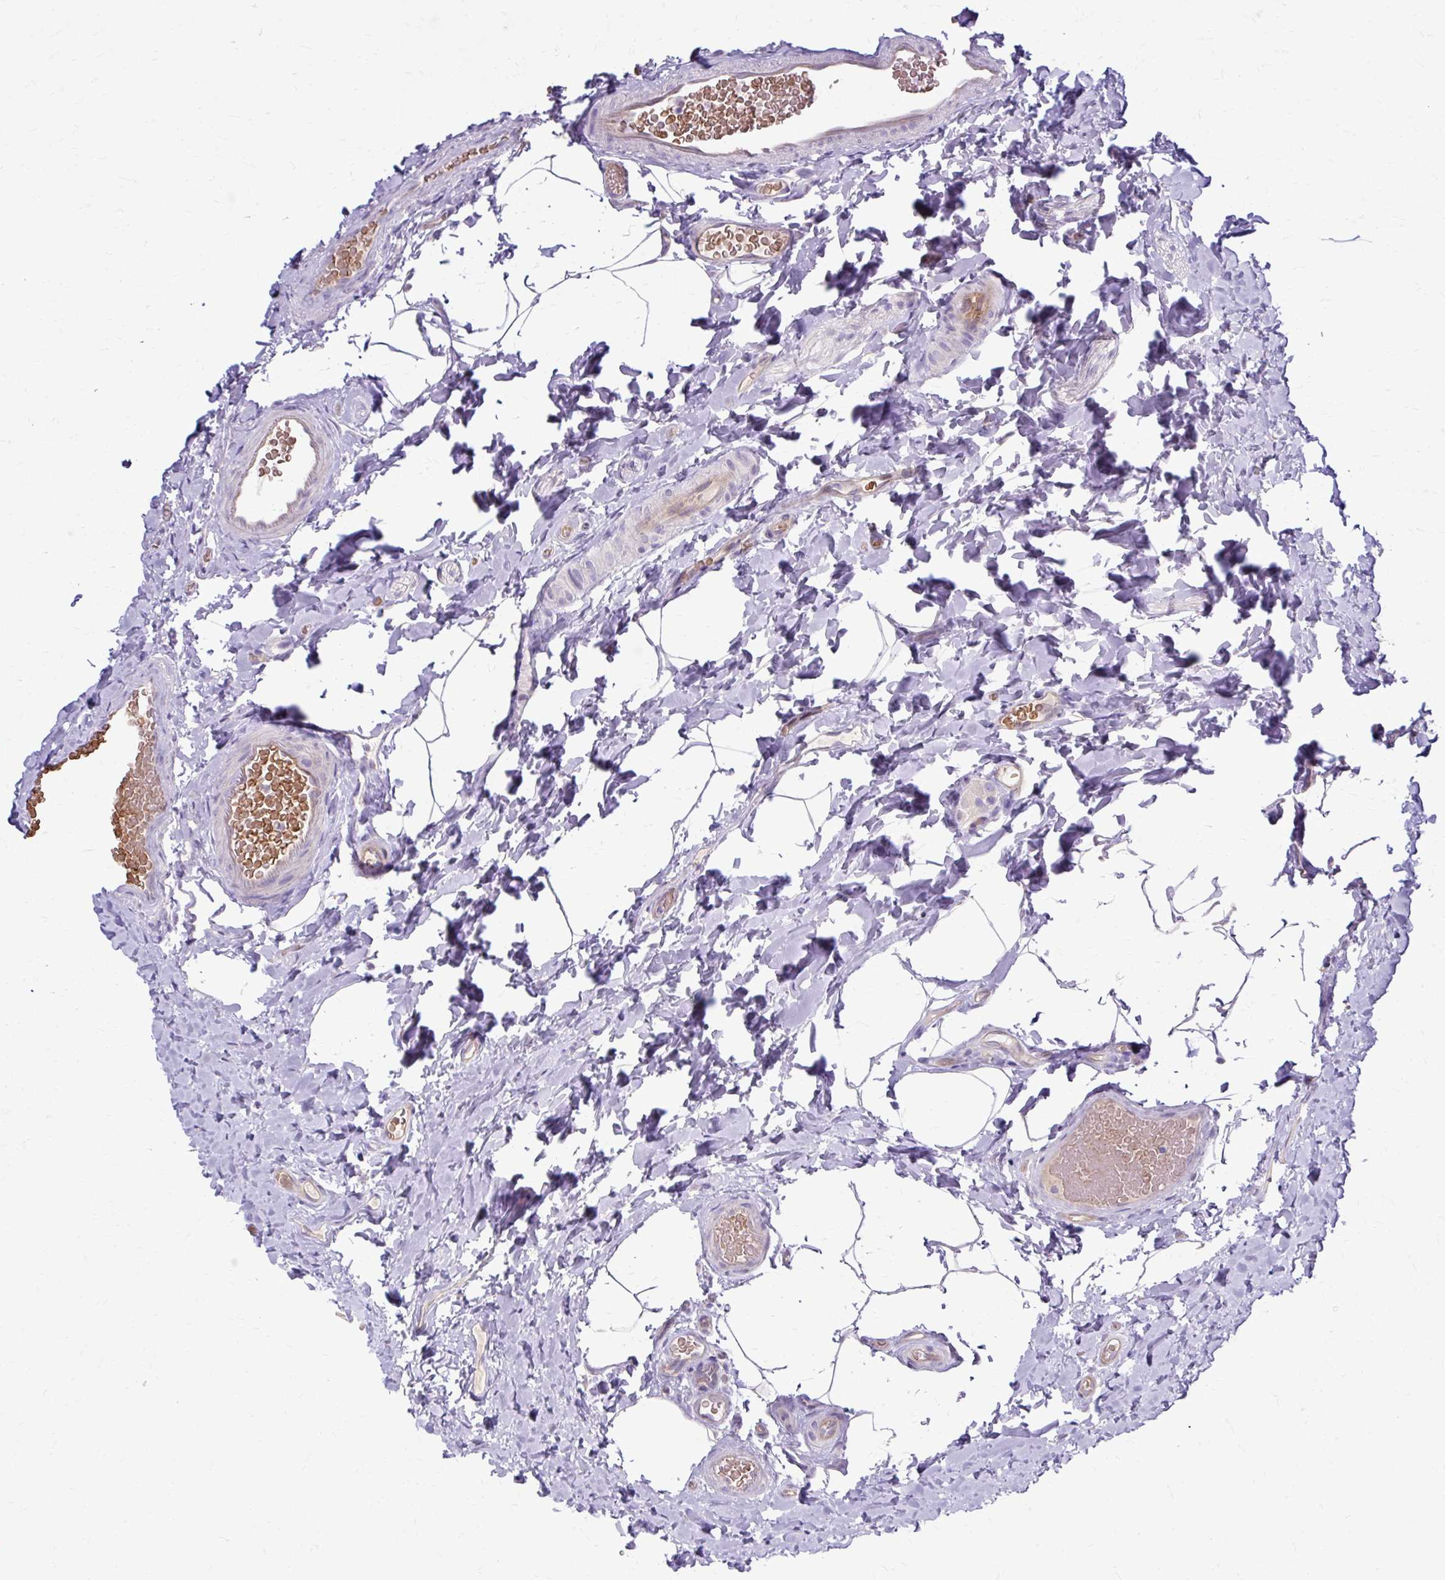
{"staining": {"intensity": "moderate", "quantity": "25%-75%", "location": "cytoplasmic/membranous"}, "tissue": "colon", "cell_type": "Endothelial cells", "image_type": "normal", "snomed": [{"axis": "morphology", "description": "Normal tissue, NOS"}, {"axis": "topography", "description": "Colon"}], "caption": "Protein staining reveals moderate cytoplasmic/membranous expression in approximately 25%-75% of endothelial cells in benign colon. Ihc stains the protein of interest in brown and the nuclei are stained blue.", "gene": "USHBP1", "patient": {"sex": "male", "age": 46}}